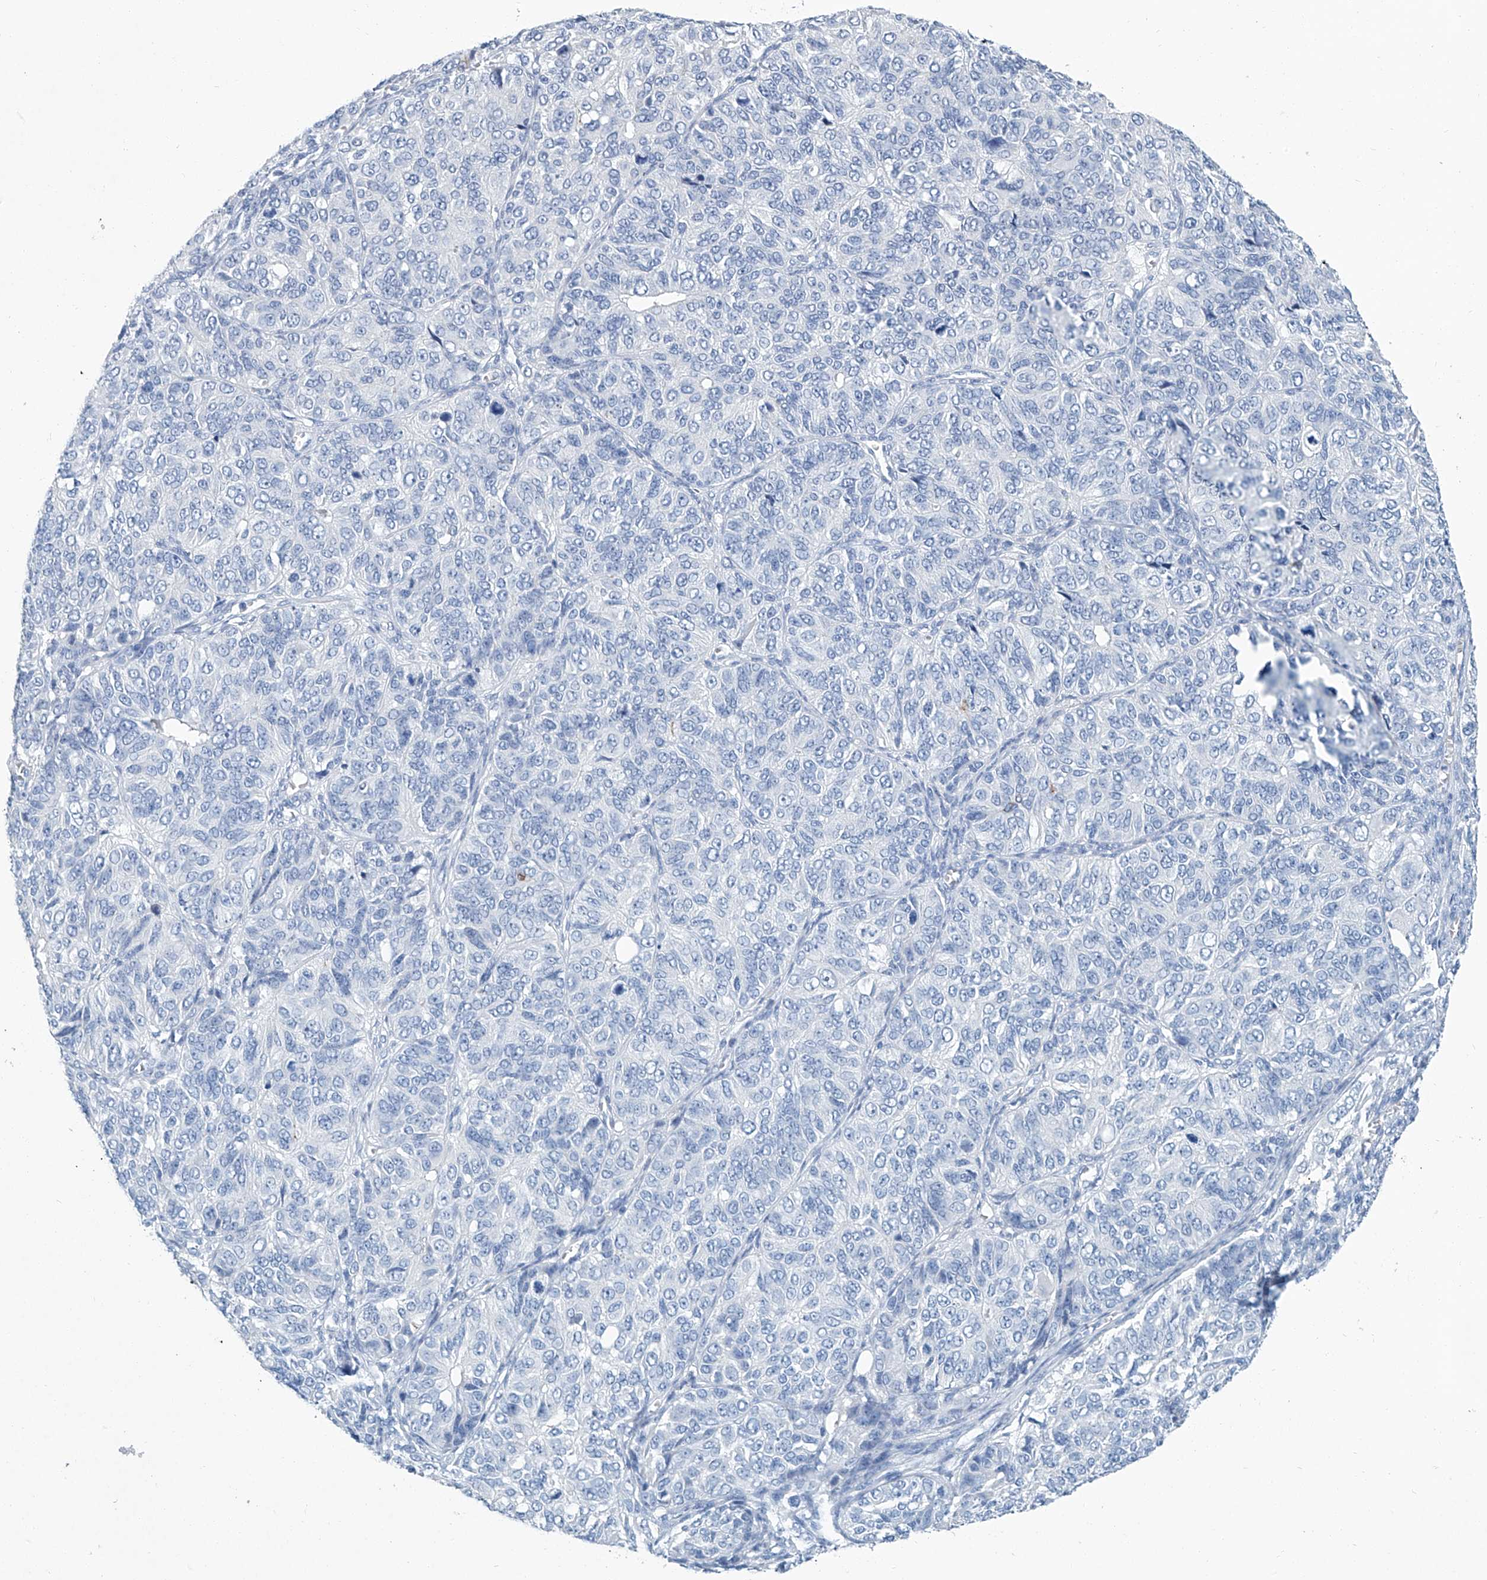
{"staining": {"intensity": "negative", "quantity": "none", "location": "none"}, "tissue": "ovarian cancer", "cell_type": "Tumor cells", "image_type": "cancer", "snomed": [{"axis": "morphology", "description": "Carcinoma, endometroid"}, {"axis": "topography", "description": "Ovary"}], "caption": "This is a image of immunohistochemistry (IHC) staining of endometroid carcinoma (ovarian), which shows no expression in tumor cells.", "gene": "CYP2A7", "patient": {"sex": "female", "age": 51}}